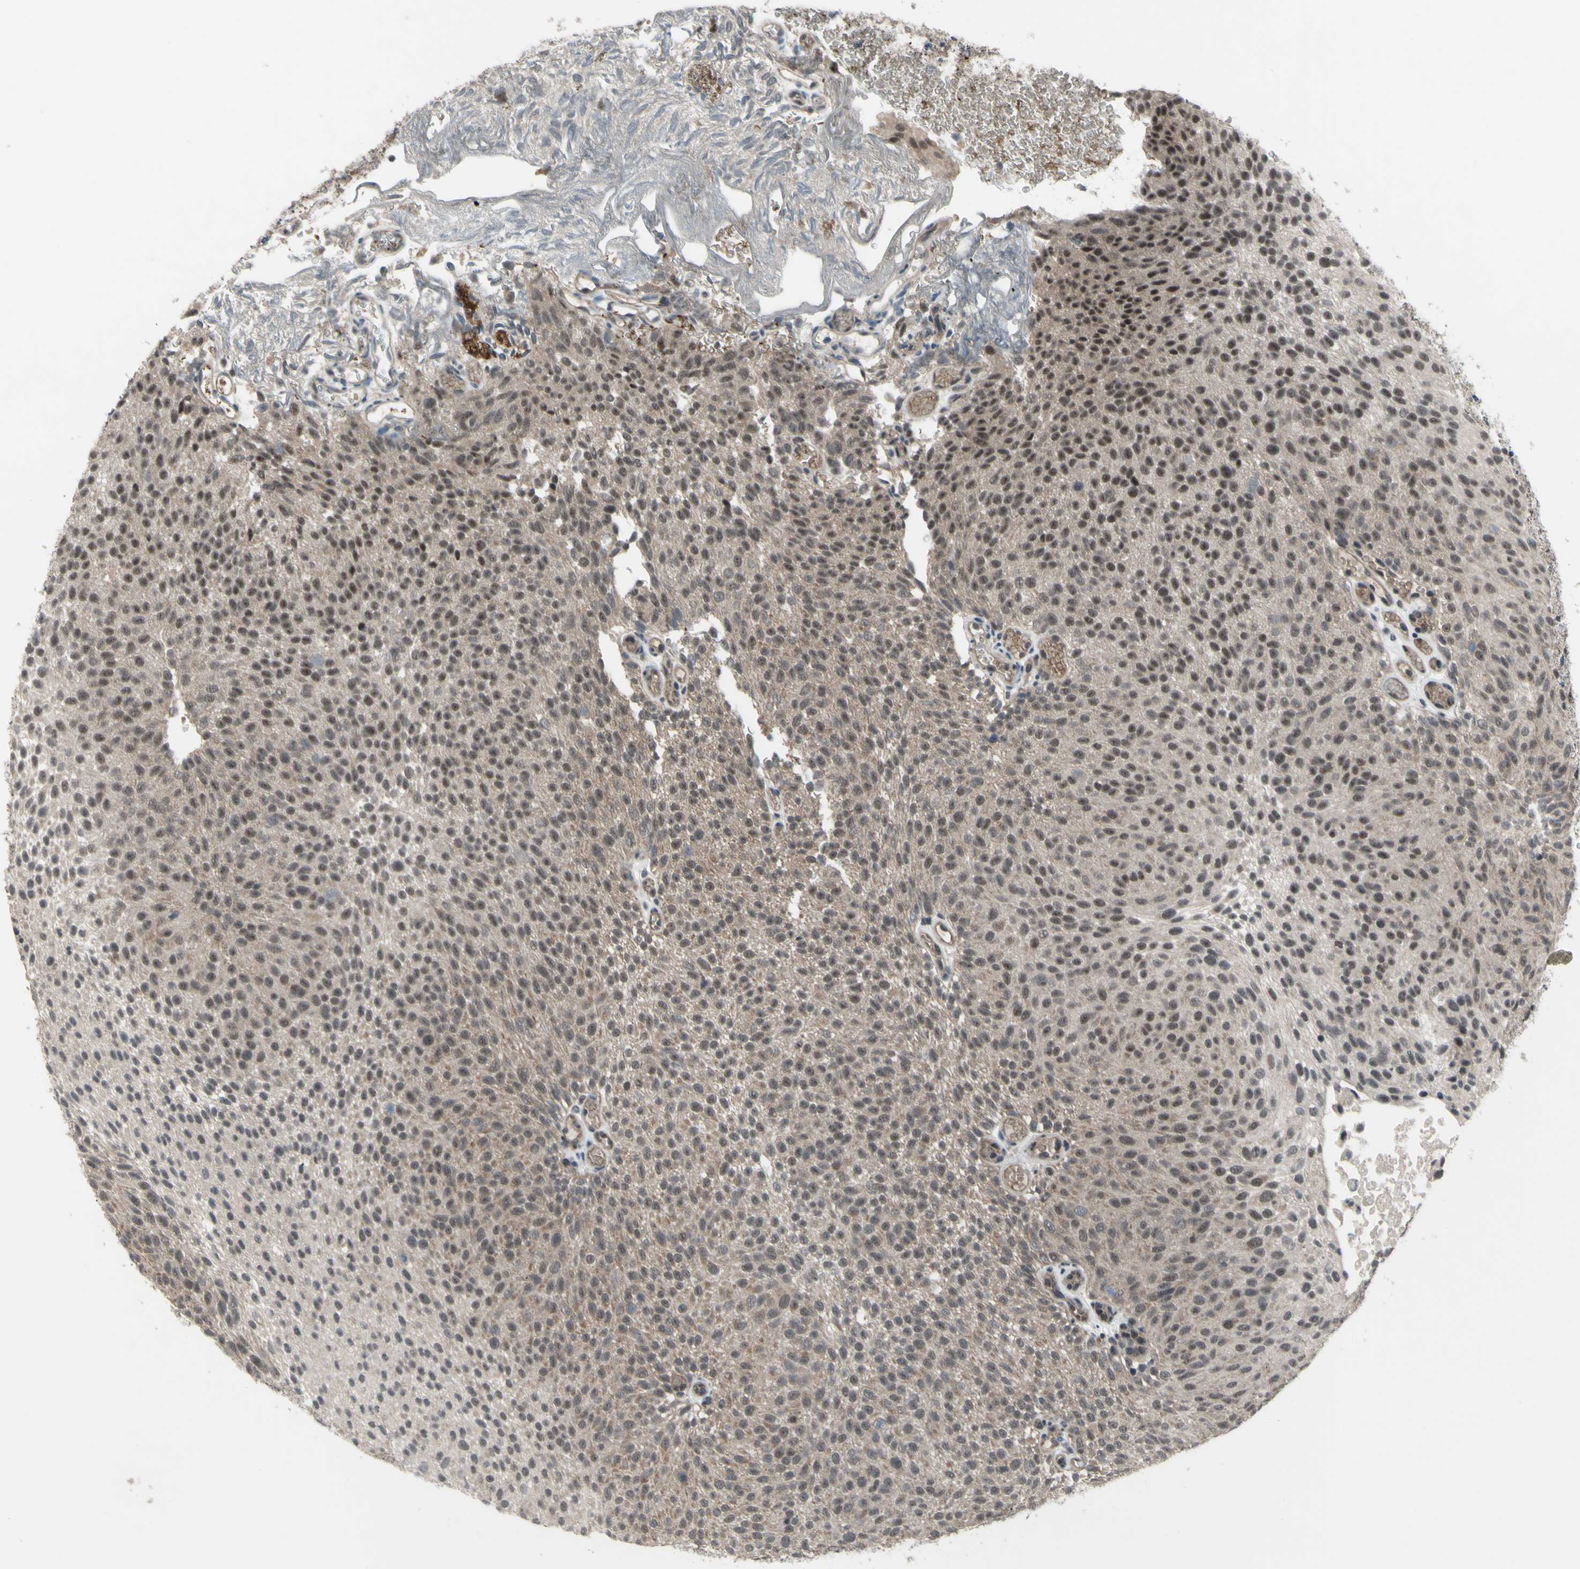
{"staining": {"intensity": "moderate", "quantity": "25%-75%", "location": "cytoplasmic/membranous,nuclear"}, "tissue": "urothelial cancer", "cell_type": "Tumor cells", "image_type": "cancer", "snomed": [{"axis": "morphology", "description": "Urothelial carcinoma, Low grade"}, {"axis": "topography", "description": "Urinary bladder"}], "caption": "Human low-grade urothelial carcinoma stained with a protein marker displays moderate staining in tumor cells.", "gene": "TRDMT1", "patient": {"sex": "male", "age": 78}}